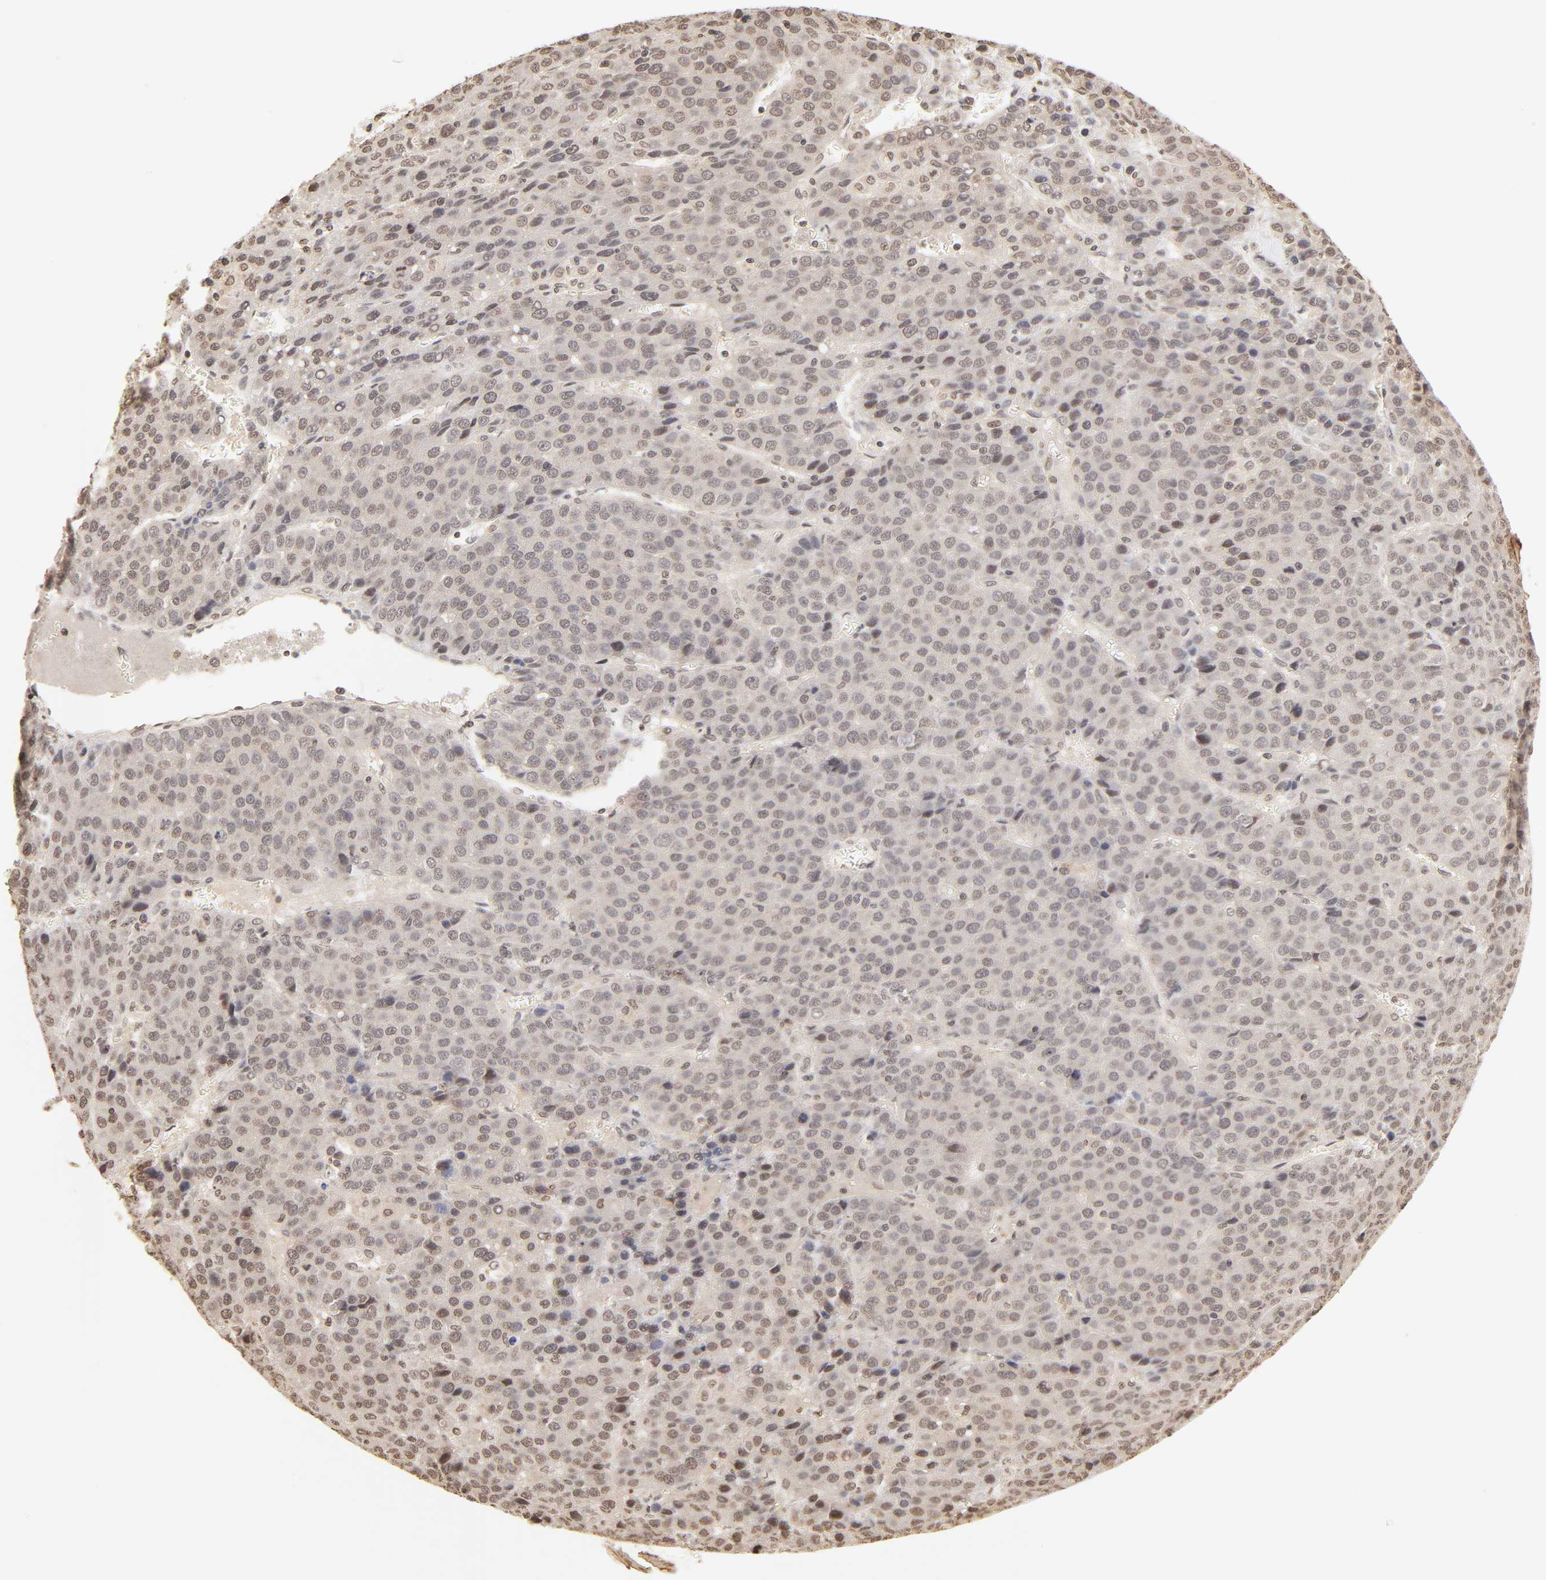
{"staining": {"intensity": "moderate", "quantity": ">75%", "location": "cytoplasmic/membranous,nuclear"}, "tissue": "liver cancer", "cell_type": "Tumor cells", "image_type": "cancer", "snomed": [{"axis": "morphology", "description": "Carcinoma, Hepatocellular, NOS"}, {"axis": "topography", "description": "Liver"}], "caption": "Immunohistochemistry of human hepatocellular carcinoma (liver) shows medium levels of moderate cytoplasmic/membranous and nuclear expression in about >75% of tumor cells. The protein of interest is stained brown, and the nuclei are stained in blue (DAB (3,3'-diaminobenzidine) IHC with brightfield microscopy, high magnification).", "gene": "TBL1X", "patient": {"sex": "female", "age": 53}}